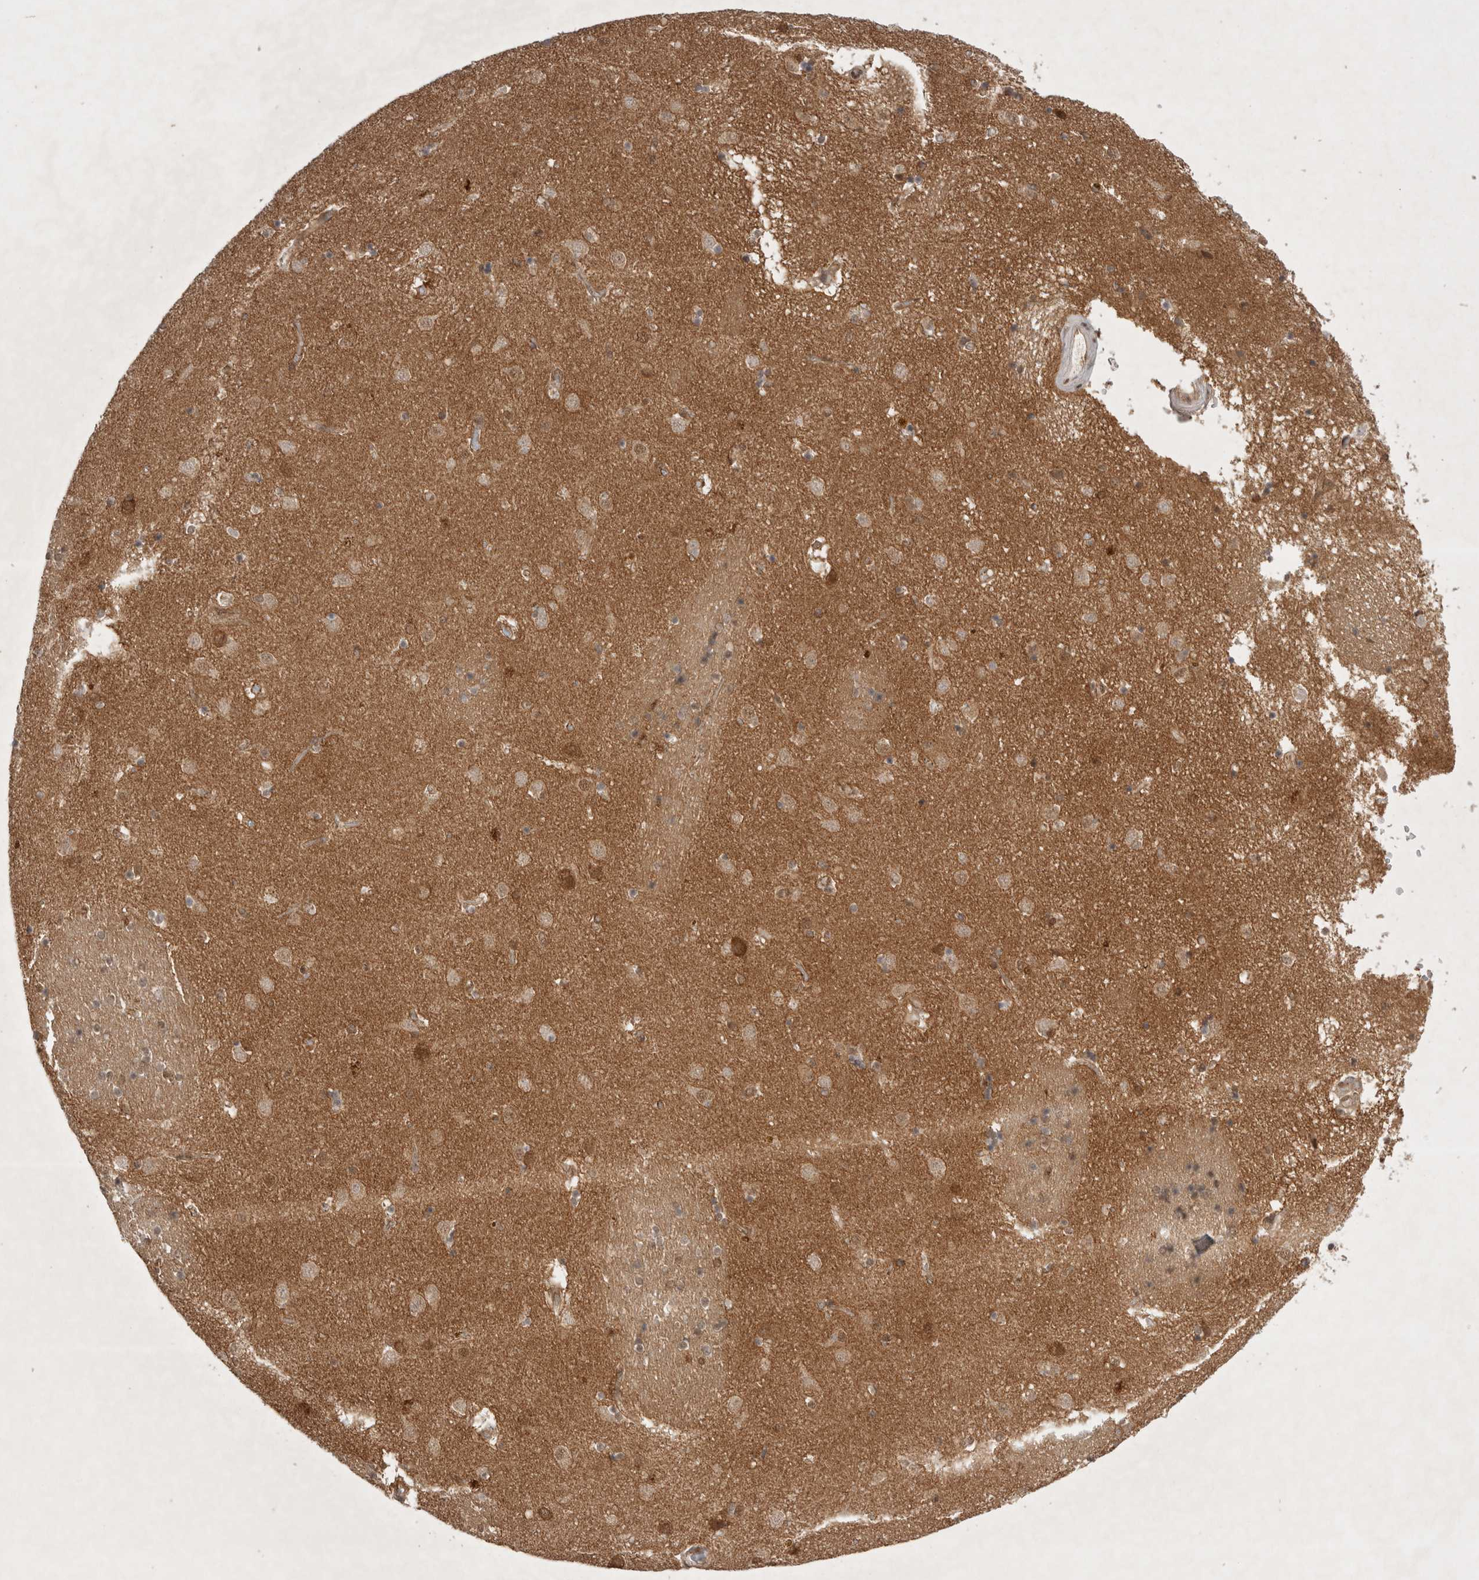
{"staining": {"intensity": "moderate", "quantity": "<25%", "location": "cytoplasmic/membranous,nuclear"}, "tissue": "caudate", "cell_type": "Glial cells", "image_type": "normal", "snomed": [{"axis": "morphology", "description": "Normal tissue, NOS"}, {"axis": "topography", "description": "Lateral ventricle wall"}], "caption": "DAB (3,3'-diaminobenzidine) immunohistochemical staining of benign caudate exhibits moderate cytoplasmic/membranous,nuclear protein positivity in approximately <25% of glial cells. The staining is performed using DAB brown chromogen to label protein expression. The nuclei are counter-stained blue using hematoxylin.", "gene": "WIPF2", "patient": {"sex": "male", "age": 70}}